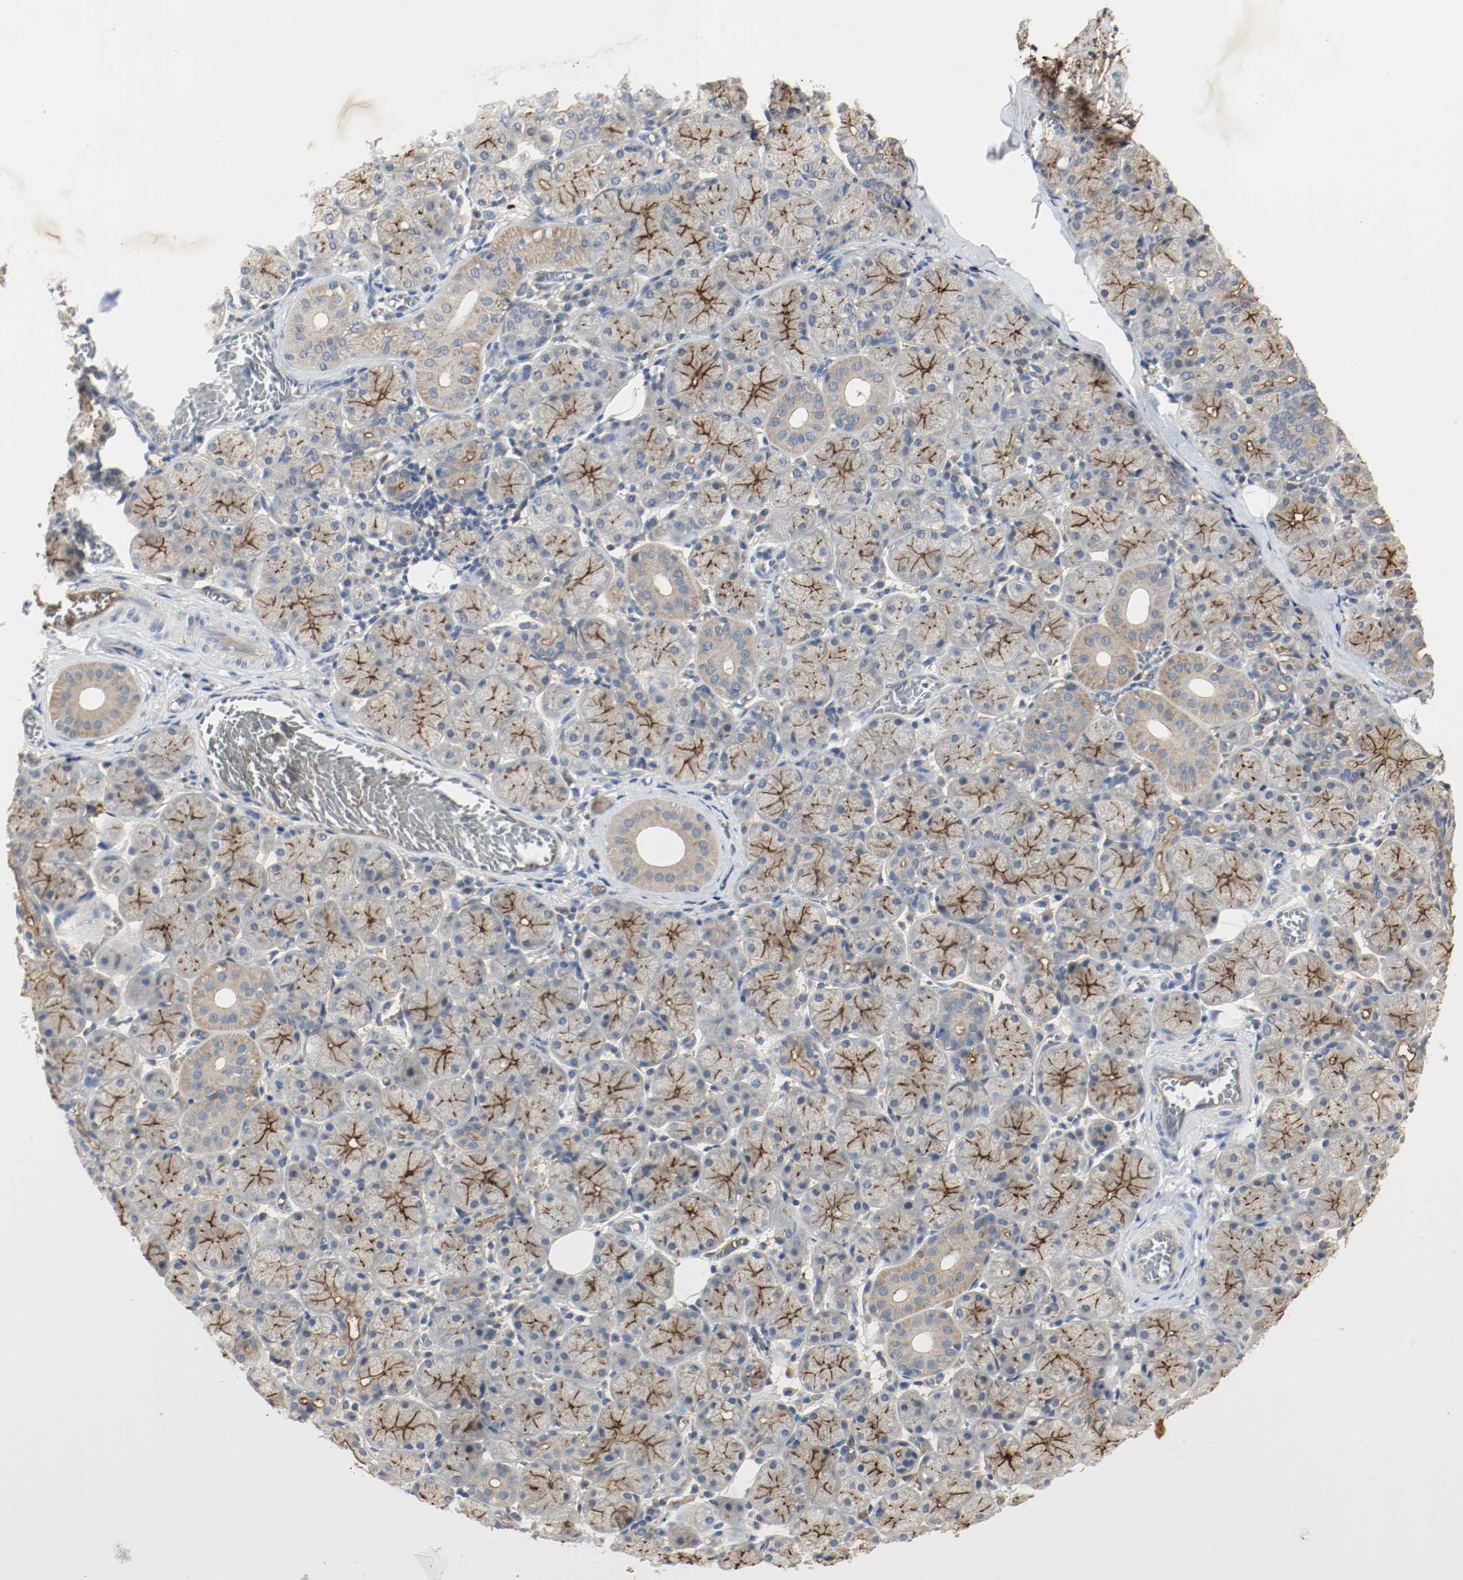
{"staining": {"intensity": "moderate", "quantity": "25%-75%", "location": "cytoplasmic/membranous"}, "tissue": "salivary gland", "cell_type": "Glandular cells", "image_type": "normal", "snomed": [{"axis": "morphology", "description": "Normal tissue, NOS"}, {"axis": "topography", "description": "Salivary gland"}], "caption": "The micrograph reveals immunohistochemical staining of unremarkable salivary gland. There is moderate cytoplasmic/membranous expression is seen in about 25%-75% of glandular cells. (IHC, brightfield microscopy, high magnification).", "gene": "MELTF", "patient": {"sex": "female", "age": 24}}